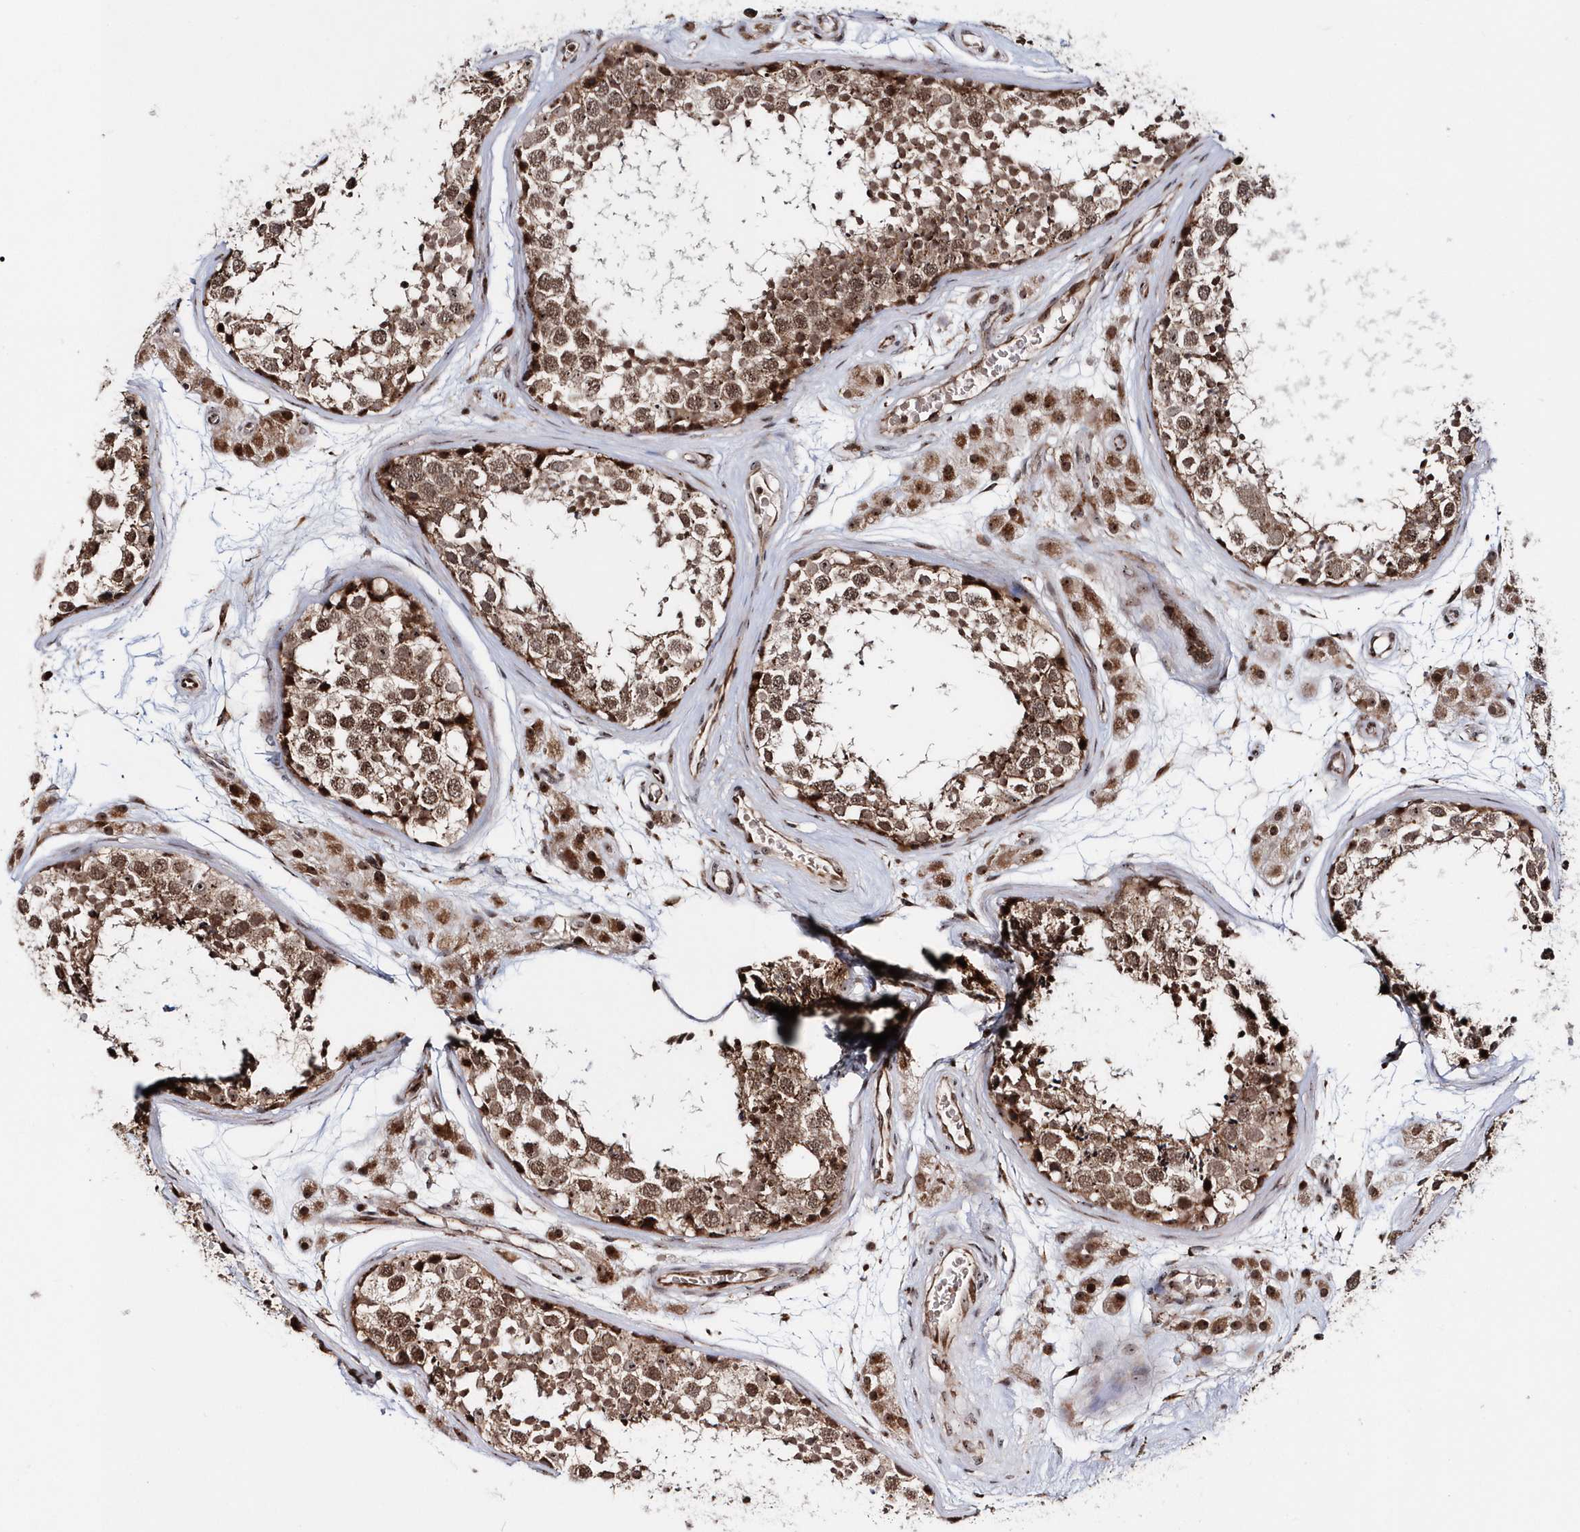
{"staining": {"intensity": "strong", "quantity": "<25%", "location": "cytoplasmic/membranous,nuclear"}, "tissue": "testis", "cell_type": "Cells in seminiferous ducts", "image_type": "normal", "snomed": [{"axis": "morphology", "description": "Normal tissue, NOS"}, {"axis": "topography", "description": "Testis"}], "caption": "Unremarkable testis shows strong cytoplasmic/membranous,nuclear staining in approximately <25% of cells in seminiferous ducts, visualized by immunohistochemistry.", "gene": "SOWAHB", "patient": {"sex": "male", "age": 56}}